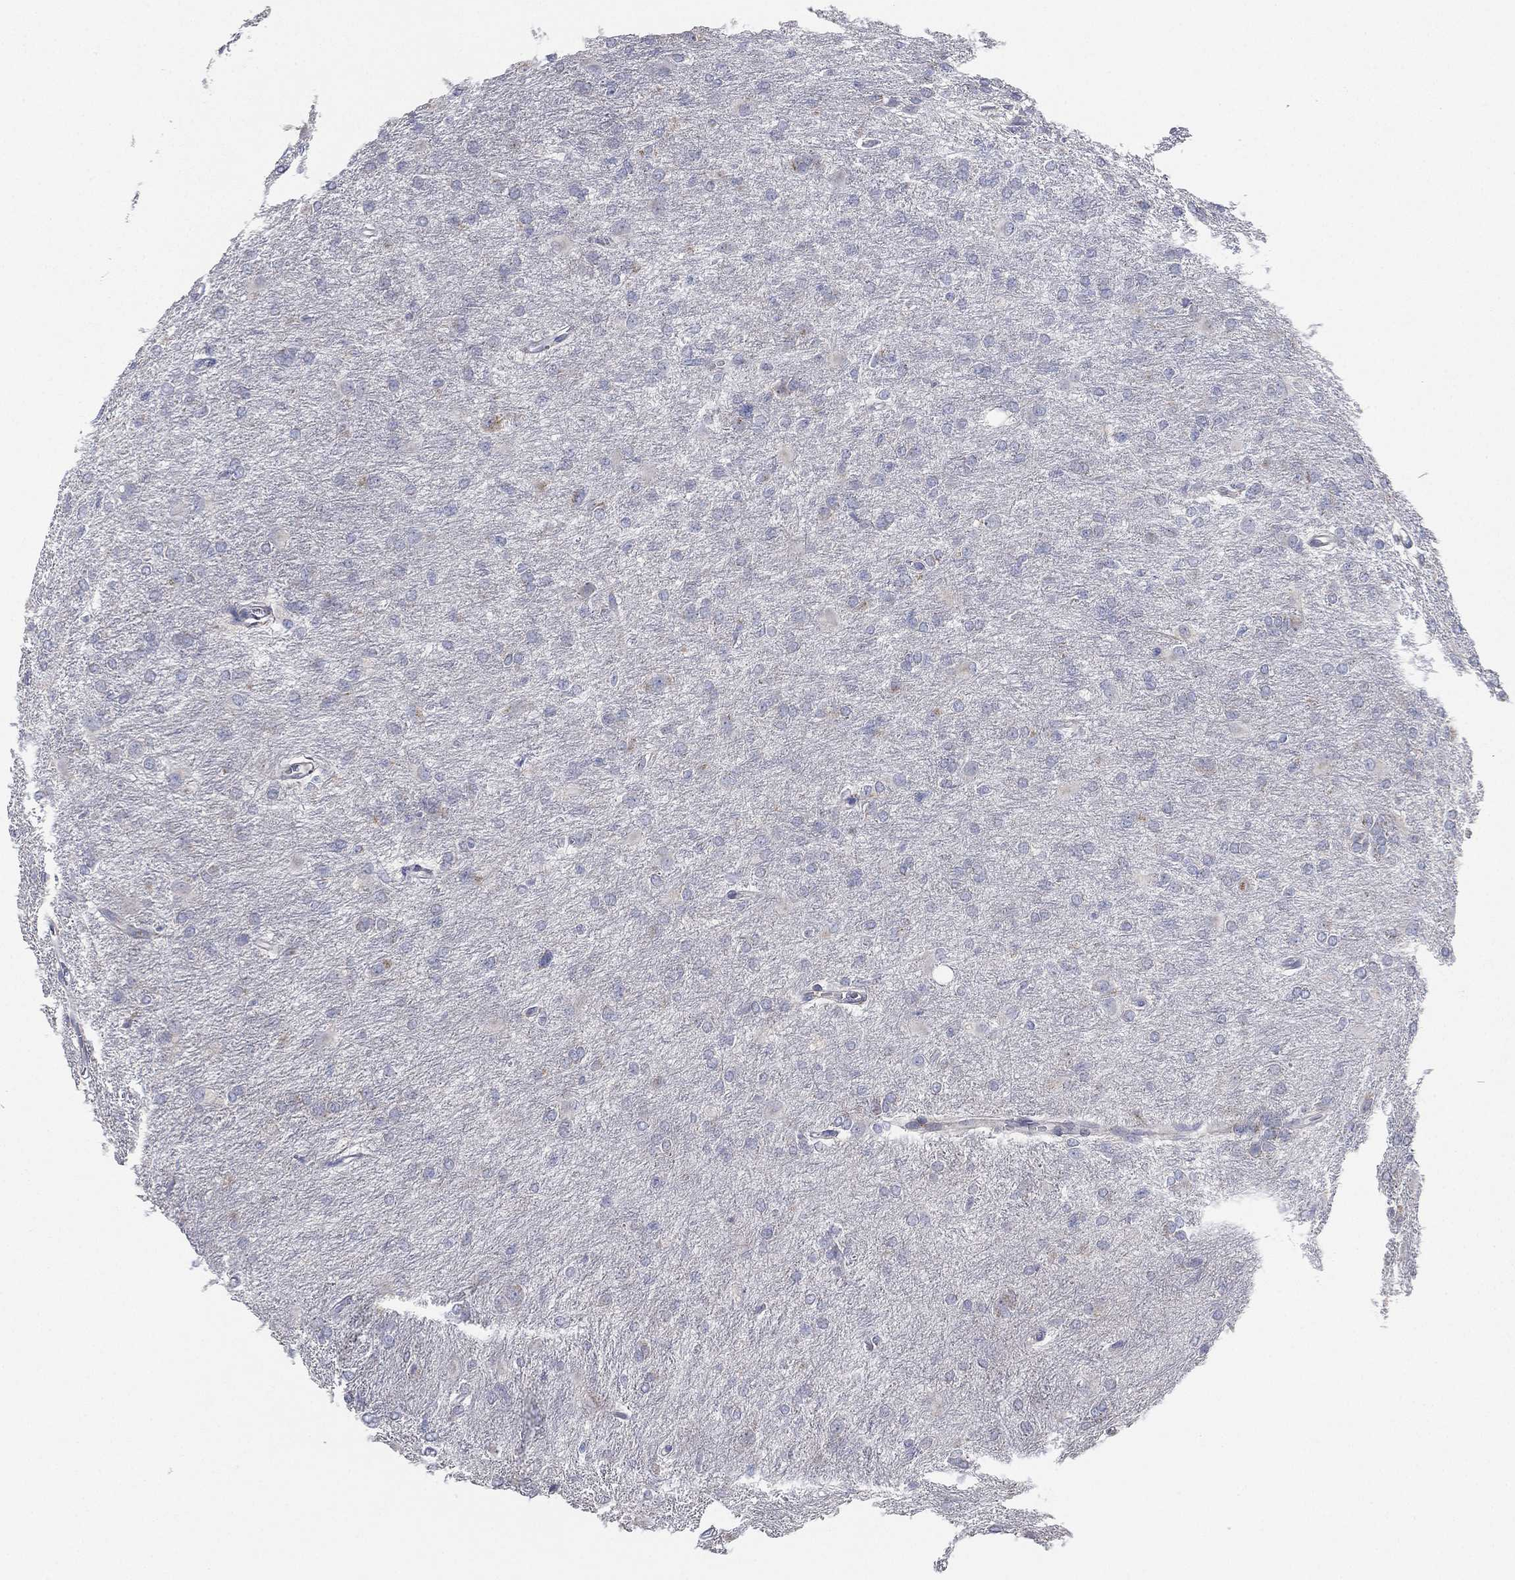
{"staining": {"intensity": "negative", "quantity": "none", "location": "none"}, "tissue": "glioma", "cell_type": "Tumor cells", "image_type": "cancer", "snomed": [{"axis": "morphology", "description": "Glioma, malignant, High grade"}, {"axis": "topography", "description": "Brain"}], "caption": "The histopathology image shows no staining of tumor cells in glioma. (Immunohistochemistry (ihc), brightfield microscopy, high magnification).", "gene": "ATP8A2", "patient": {"sex": "male", "age": 68}}